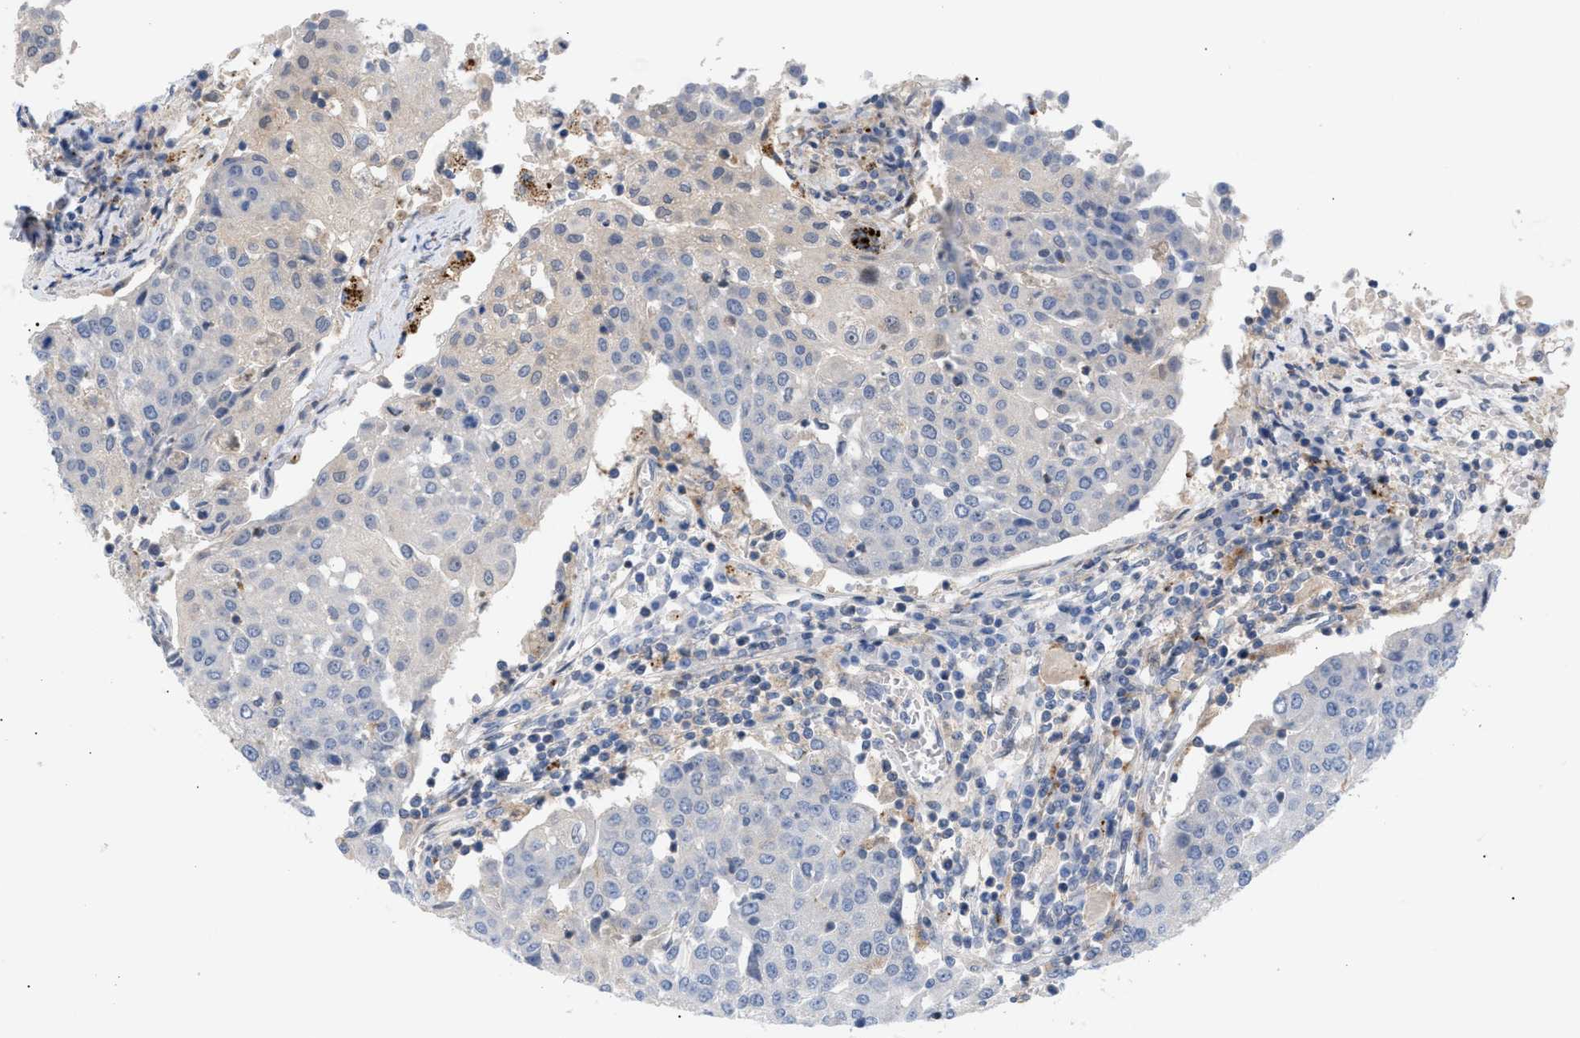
{"staining": {"intensity": "negative", "quantity": "none", "location": "none"}, "tissue": "urothelial cancer", "cell_type": "Tumor cells", "image_type": "cancer", "snomed": [{"axis": "morphology", "description": "Urothelial carcinoma, High grade"}, {"axis": "topography", "description": "Urinary bladder"}], "caption": "Tumor cells show no significant protein positivity in high-grade urothelial carcinoma. (Brightfield microscopy of DAB immunohistochemistry at high magnification).", "gene": "MBTD1", "patient": {"sex": "female", "age": 85}}